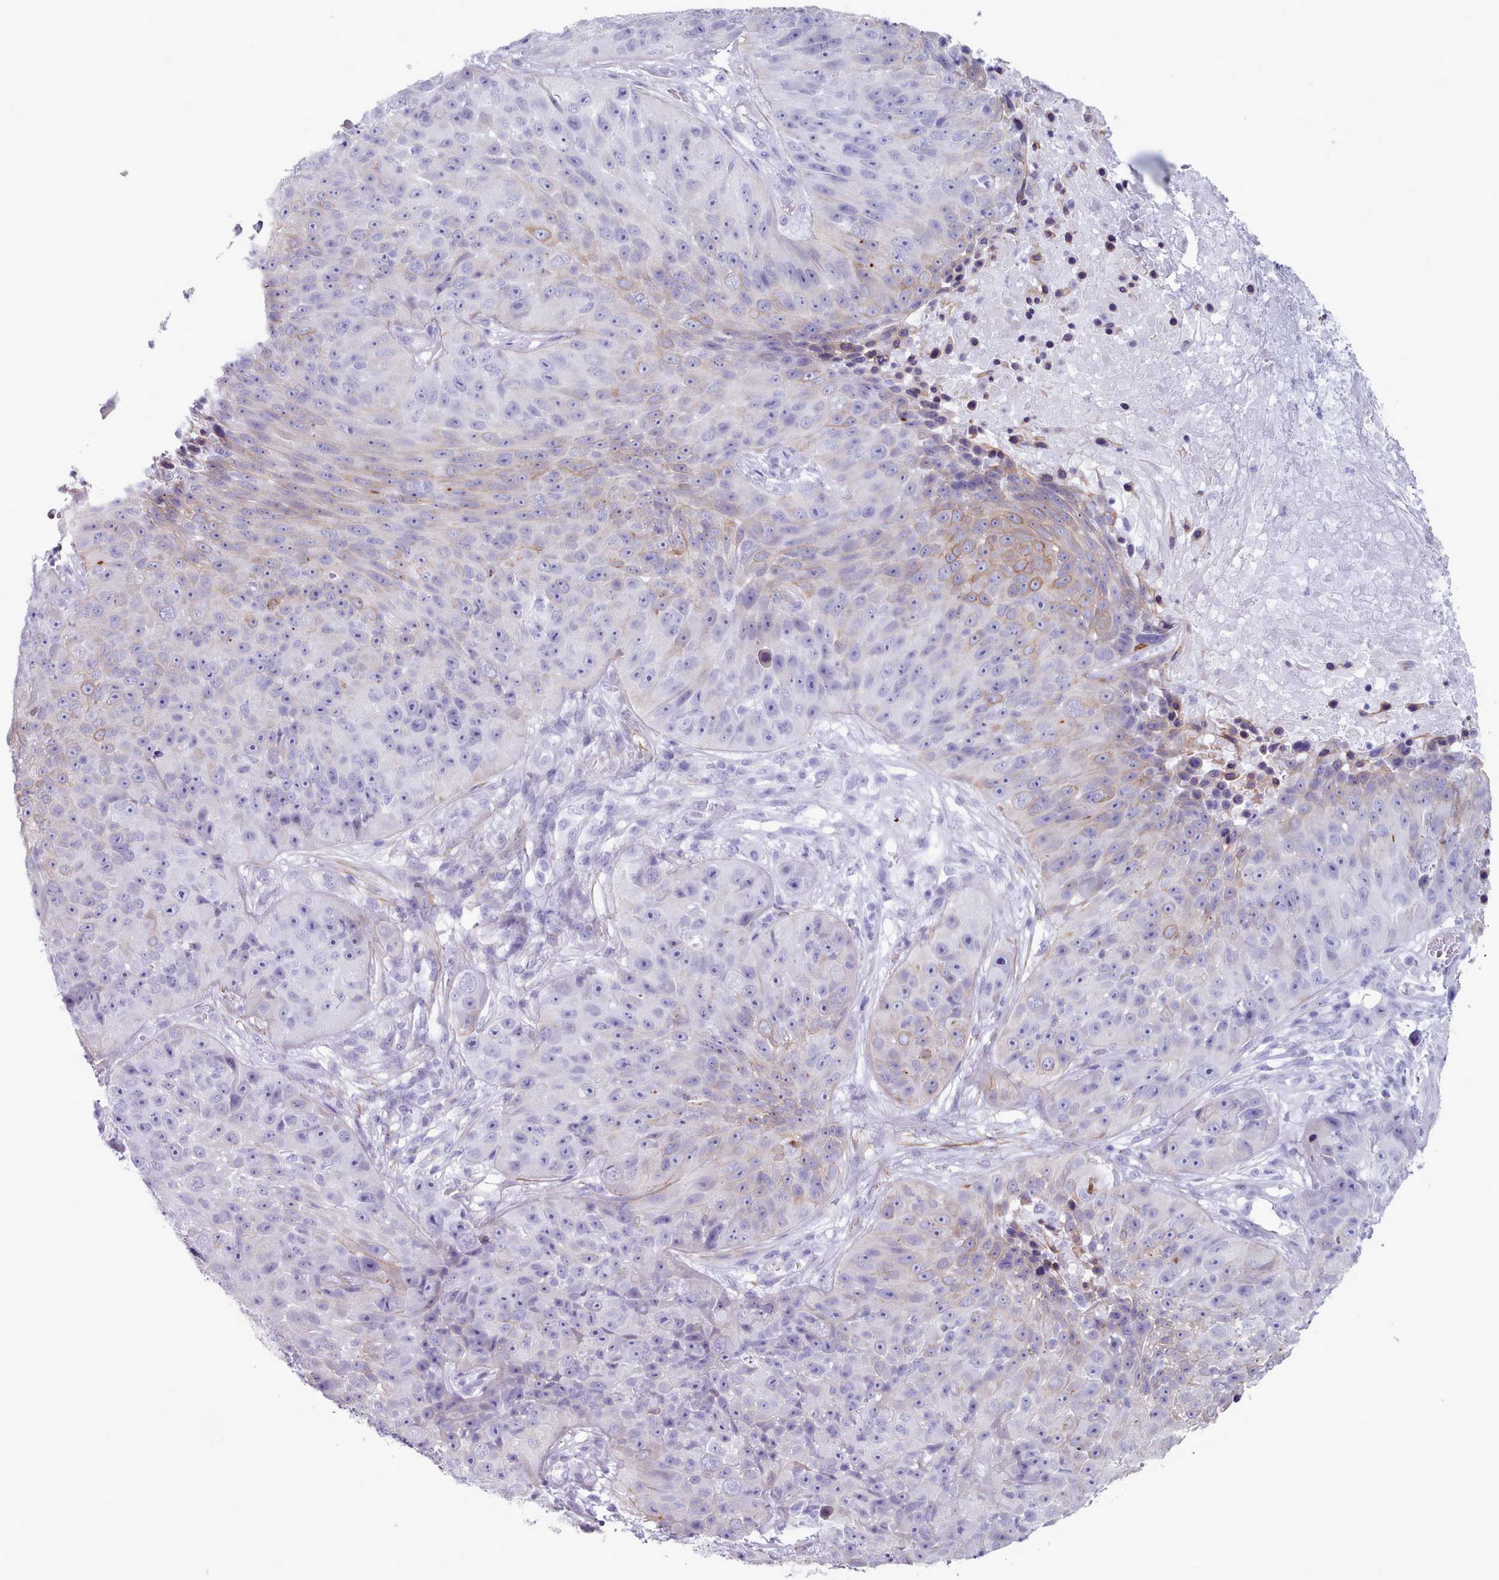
{"staining": {"intensity": "weak", "quantity": "<25%", "location": "cytoplasmic/membranous"}, "tissue": "skin cancer", "cell_type": "Tumor cells", "image_type": "cancer", "snomed": [{"axis": "morphology", "description": "Squamous cell carcinoma, NOS"}, {"axis": "topography", "description": "Skin"}], "caption": "Photomicrograph shows no significant protein staining in tumor cells of skin cancer. (Stains: DAB (3,3'-diaminobenzidine) immunohistochemistry (IHC) with hematoxylin counter stain, Microscopy: brightfield microscopy at high magnification).", "gene": "FPGS", "patient": {"sex": "female", "age": 87}}